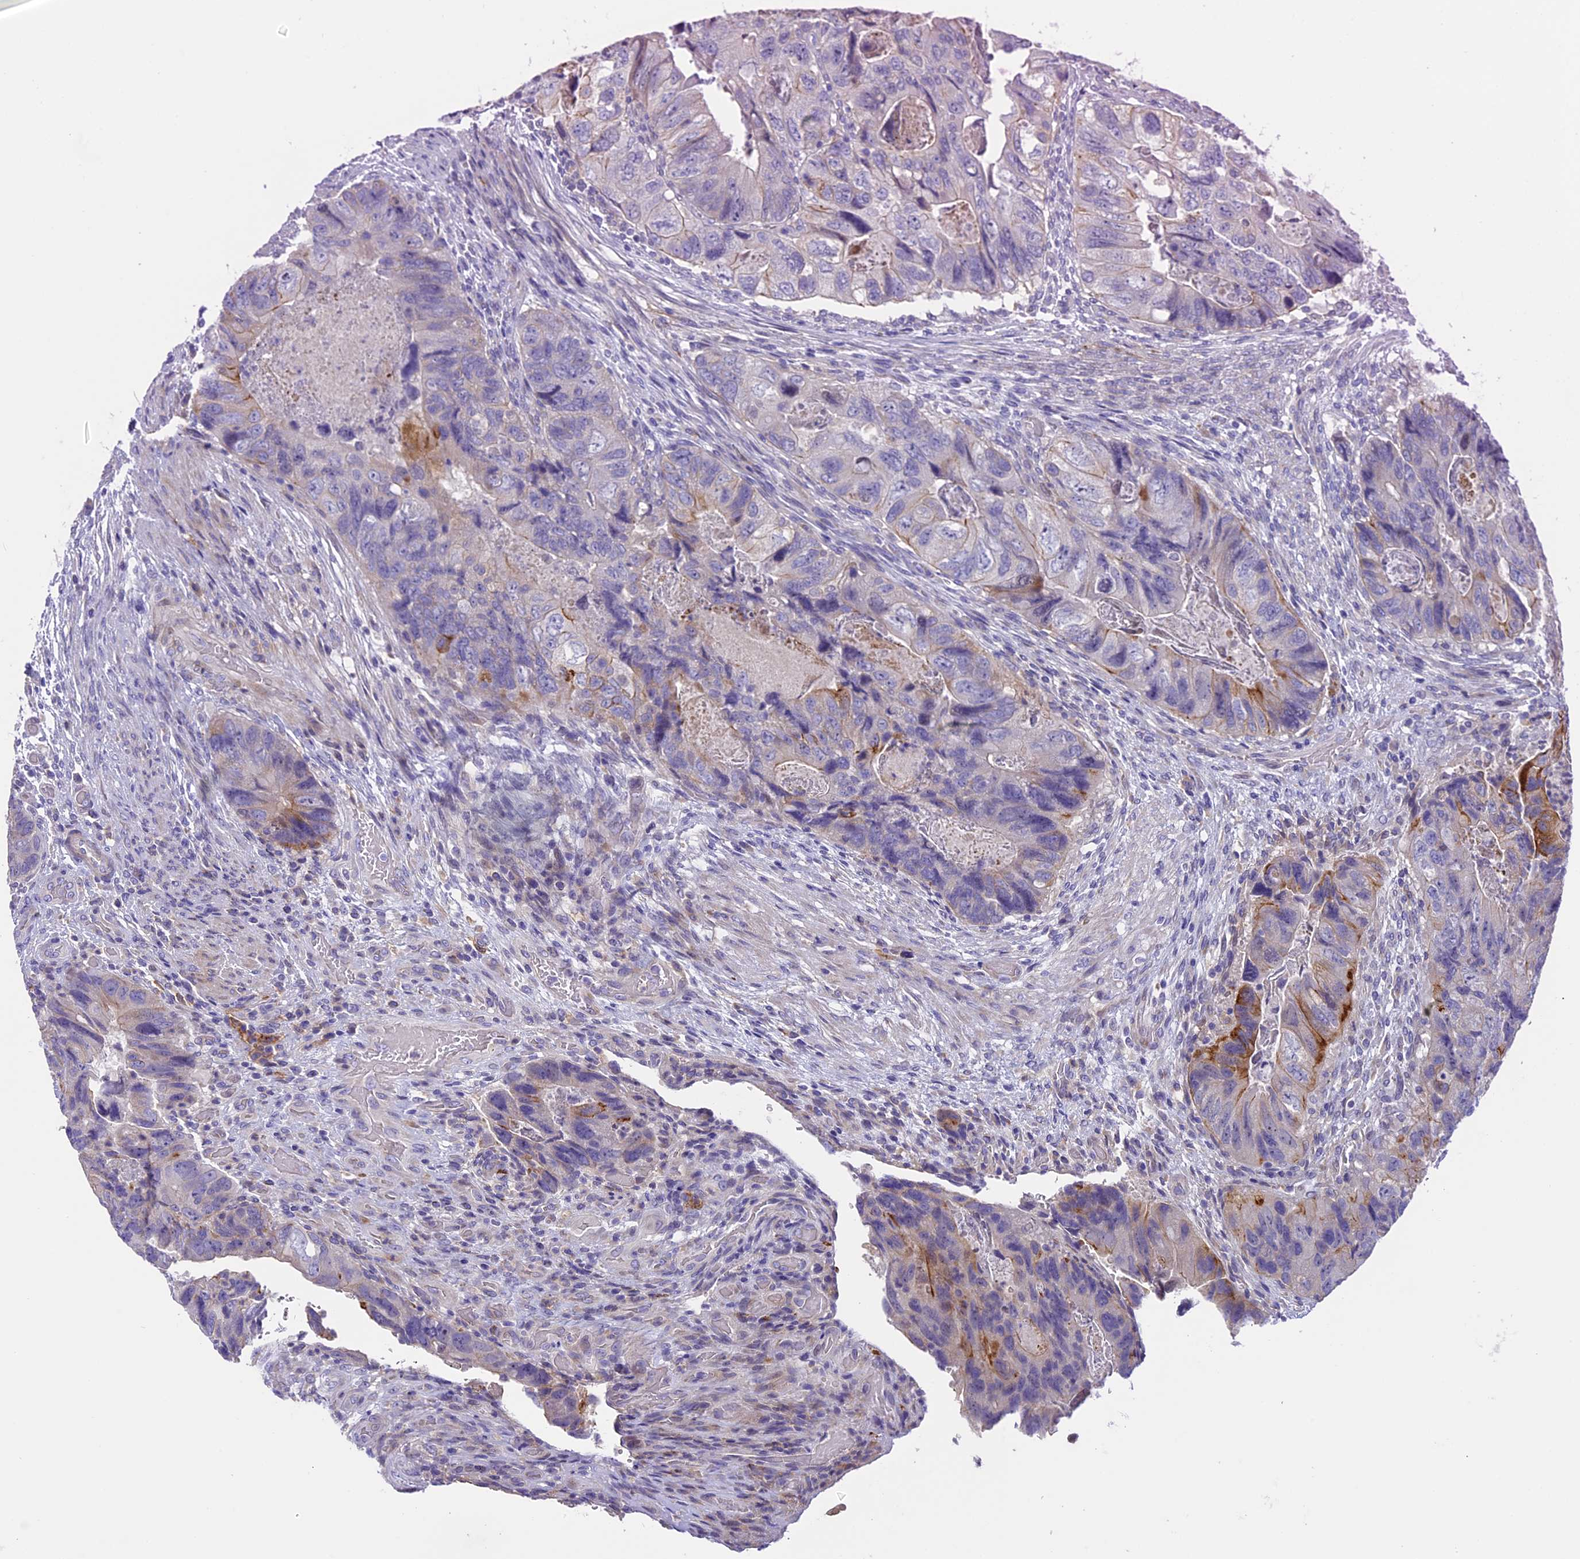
{"staining": {"intensity": "moderate", "quantity": "<25%", "location": "cytoplasmic/membranous"}, "tissue": "colorectal cancer", "cell_type": "Tumor cells", "image_type": "cancer", "snomed": [{"axis": "morphology", "description": "Adenocarcinoma, NOS"}, {"axis": "topography", "description": "Rectum"}], "caption": "Immunohistochemistry staining of adenocarcinoma (colorectal), which reveals low levels of moderate cytoplasmic/membranous staining in approximately <25% of tumor cells indicating moderate cytoplasmic/membranous protein expression. The staining was performed using DAB (brown) for protein detection and nuclei were counterstained in hematoxylin (blue).", "gene": "NOD2", "patient": {"sex": "male", "age": 63}}